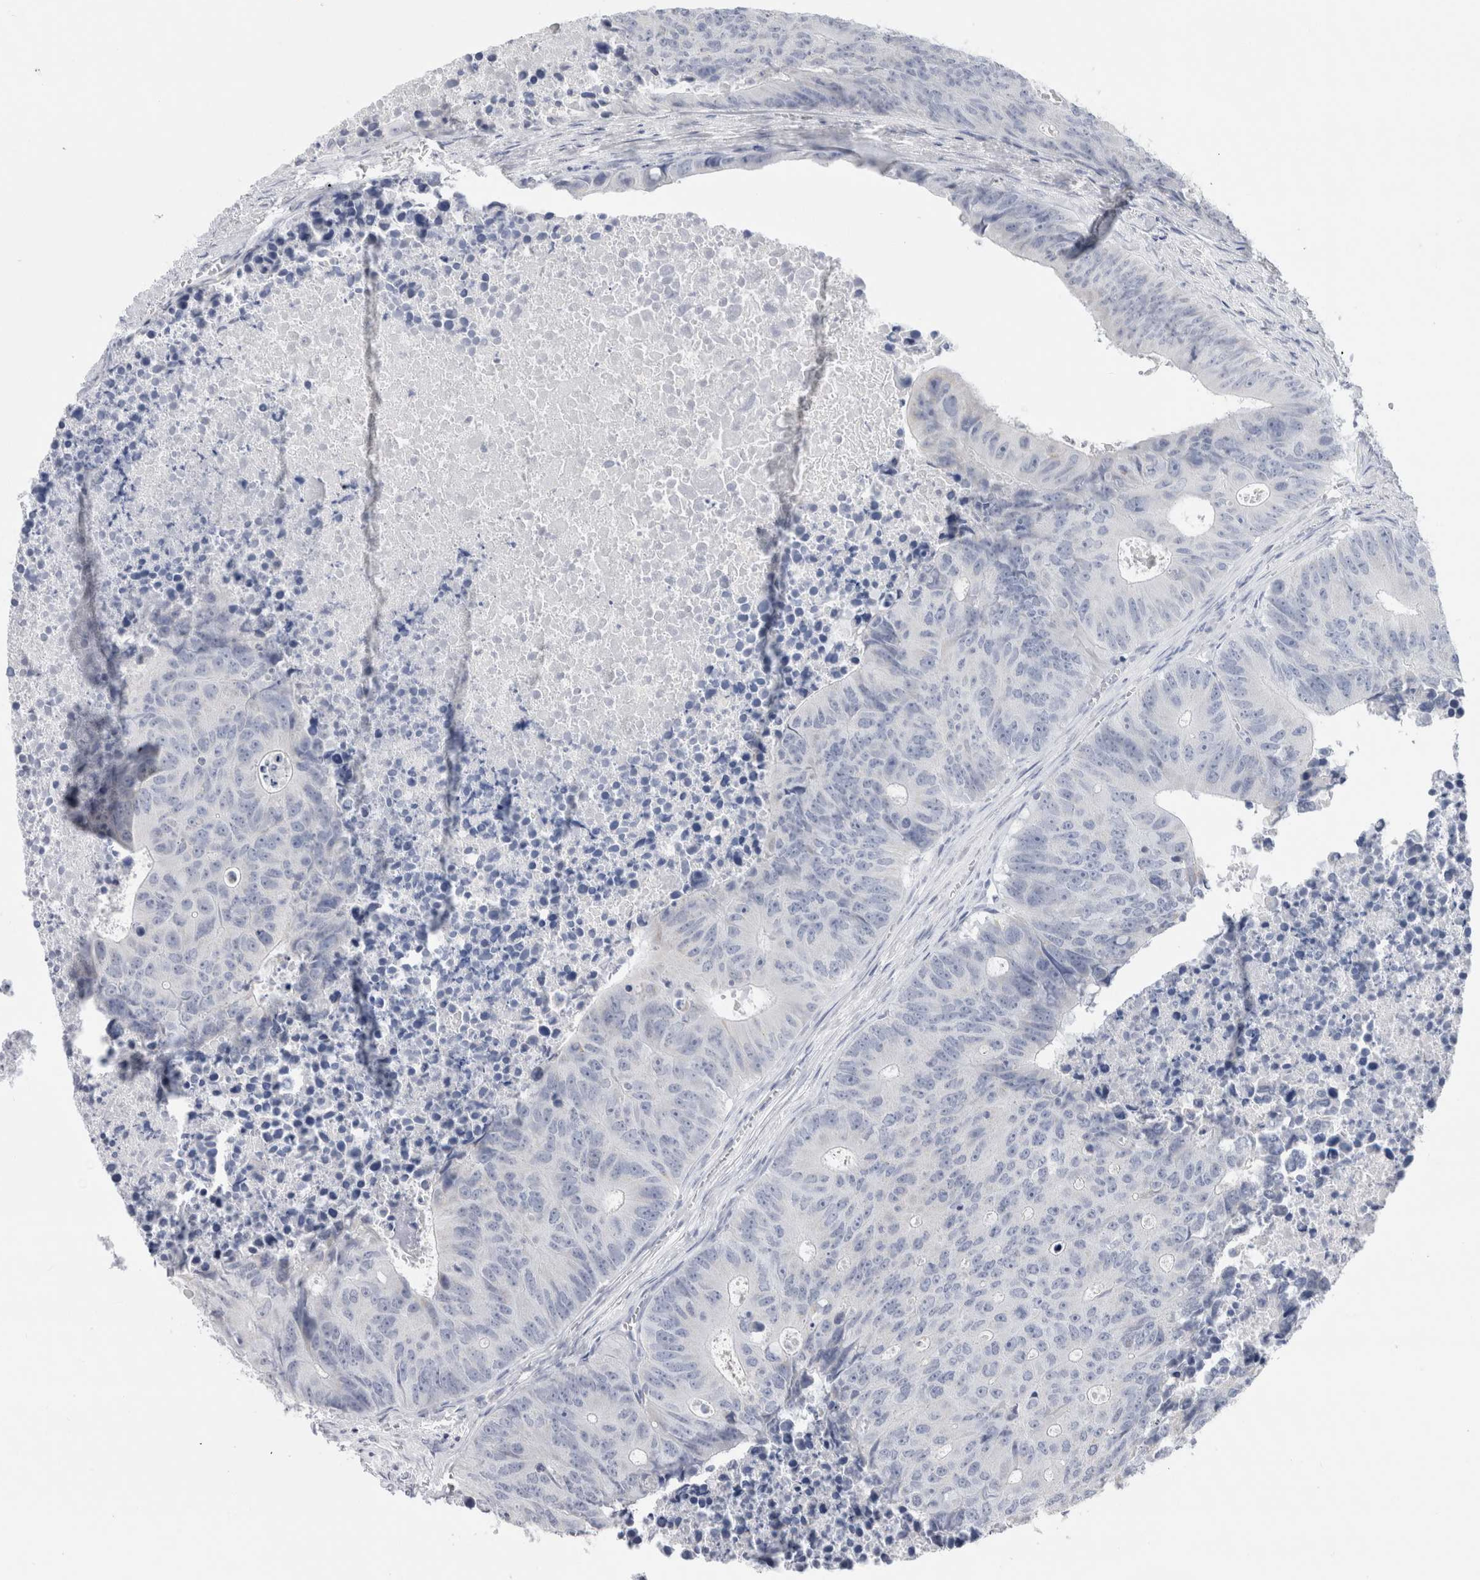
{"staining": {"intensity": "negative", "quantity": "none", "location": "none"}, "tissue": "colorectal cancer", "cell_type": "Tumor cells", "image_type": "cancer", "snomed": [{"axis": "morphology", "description": "Adenocarcinoma, NOS"}, {"axis": "topography", "description": "Colon"}], "caption": "Tumor cells are negative for brown protein staining in colorectal adenocarcinoma.", "gene": "C9orf50", "patient": {"sex": "male", "age": 87}}